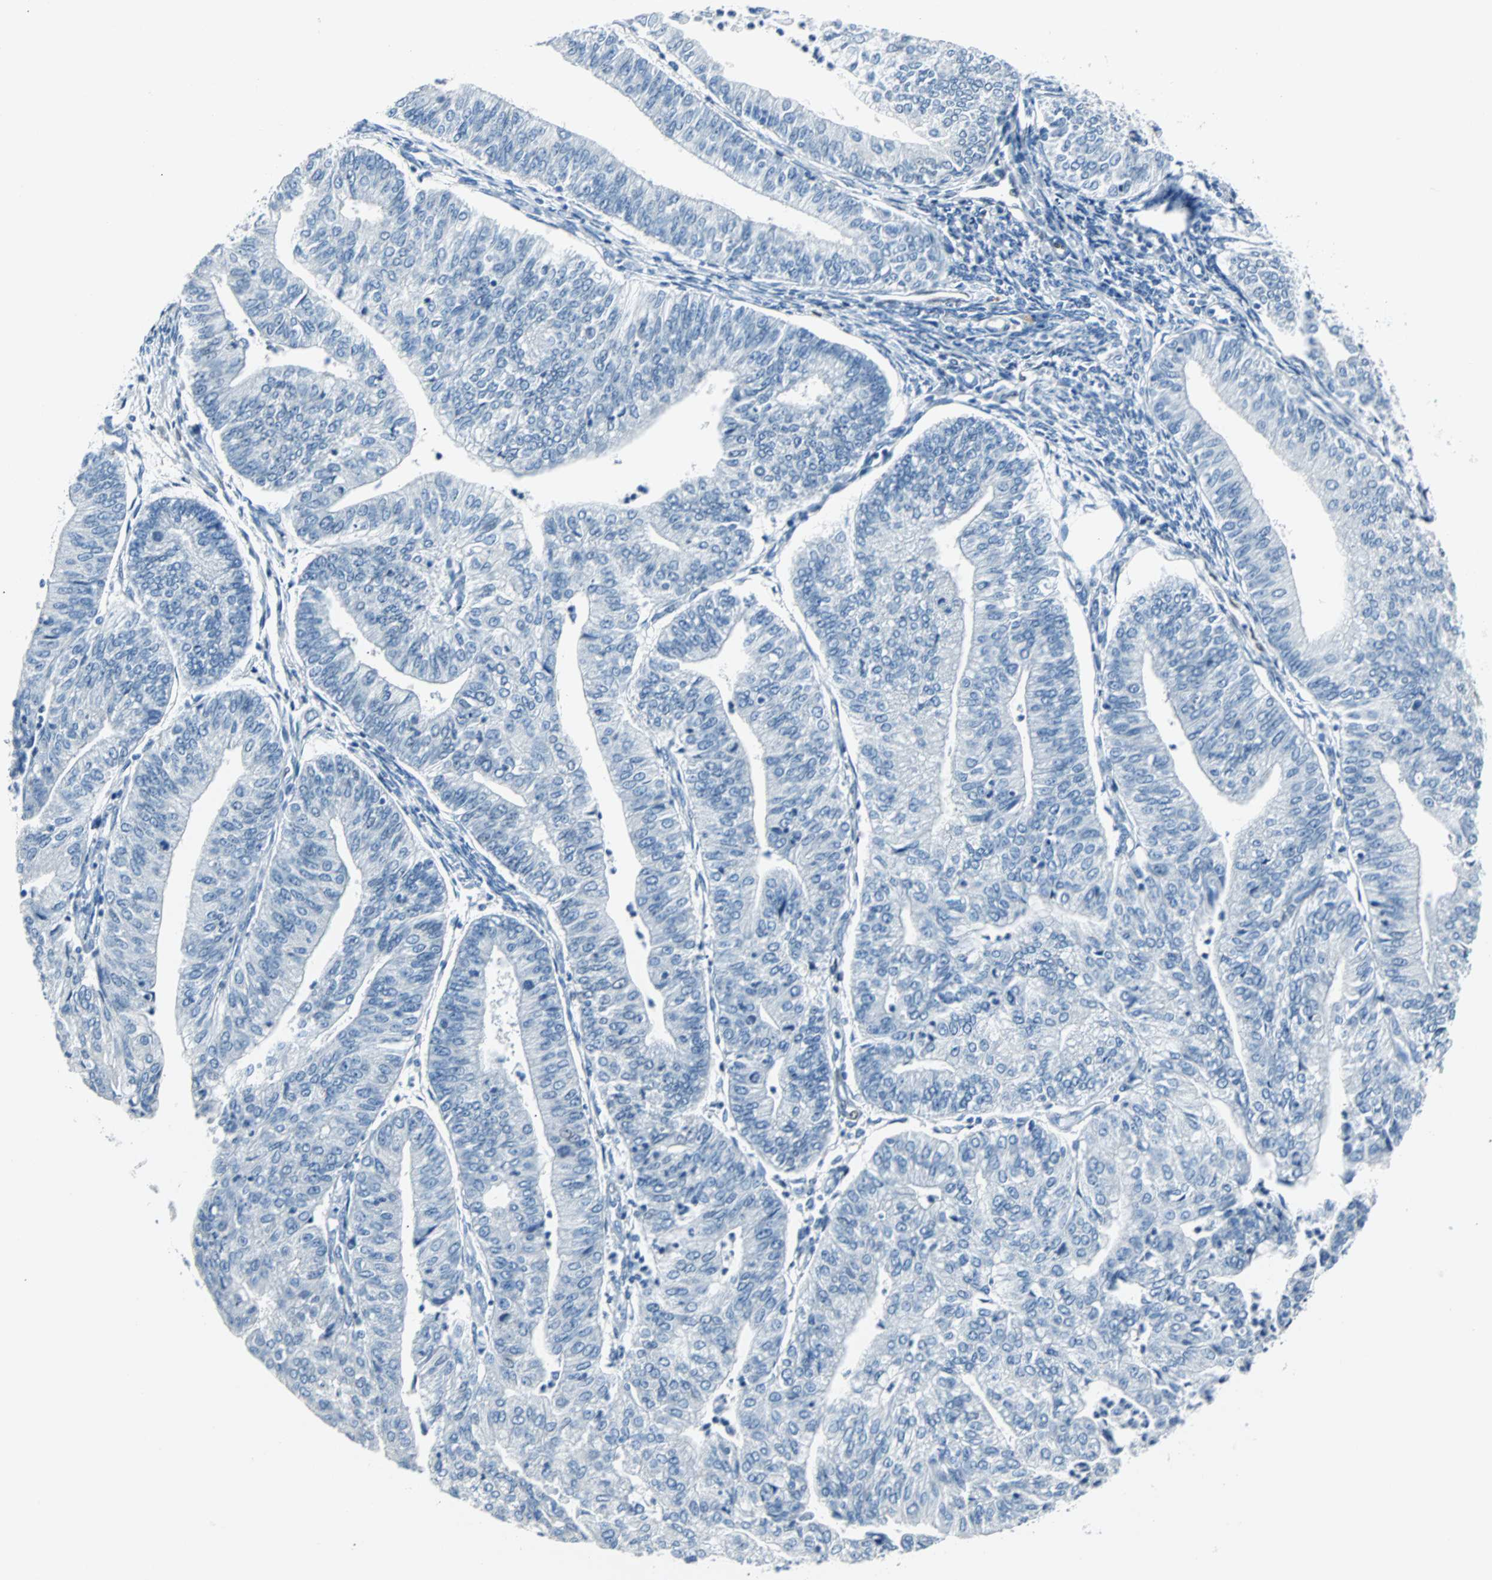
{"staining": {"intensity": "weak", "quantity": "<25%", "location": "nuclear"}, "tissue": "endometrial cancer", "cell_type": "Tumor cells", "image_type": "cancer", "snomed": [{"axis": "morphology", "description": "Adenocarcinoma, NOS"}, {"axis": "topography", "description": "Endometrium"}], "caption": "Protein analysis of endometrial cancer exhibits no significant positivity in tumor cells.", "gene": "IL33", "patient": {"sex": "female", "age": 59}}